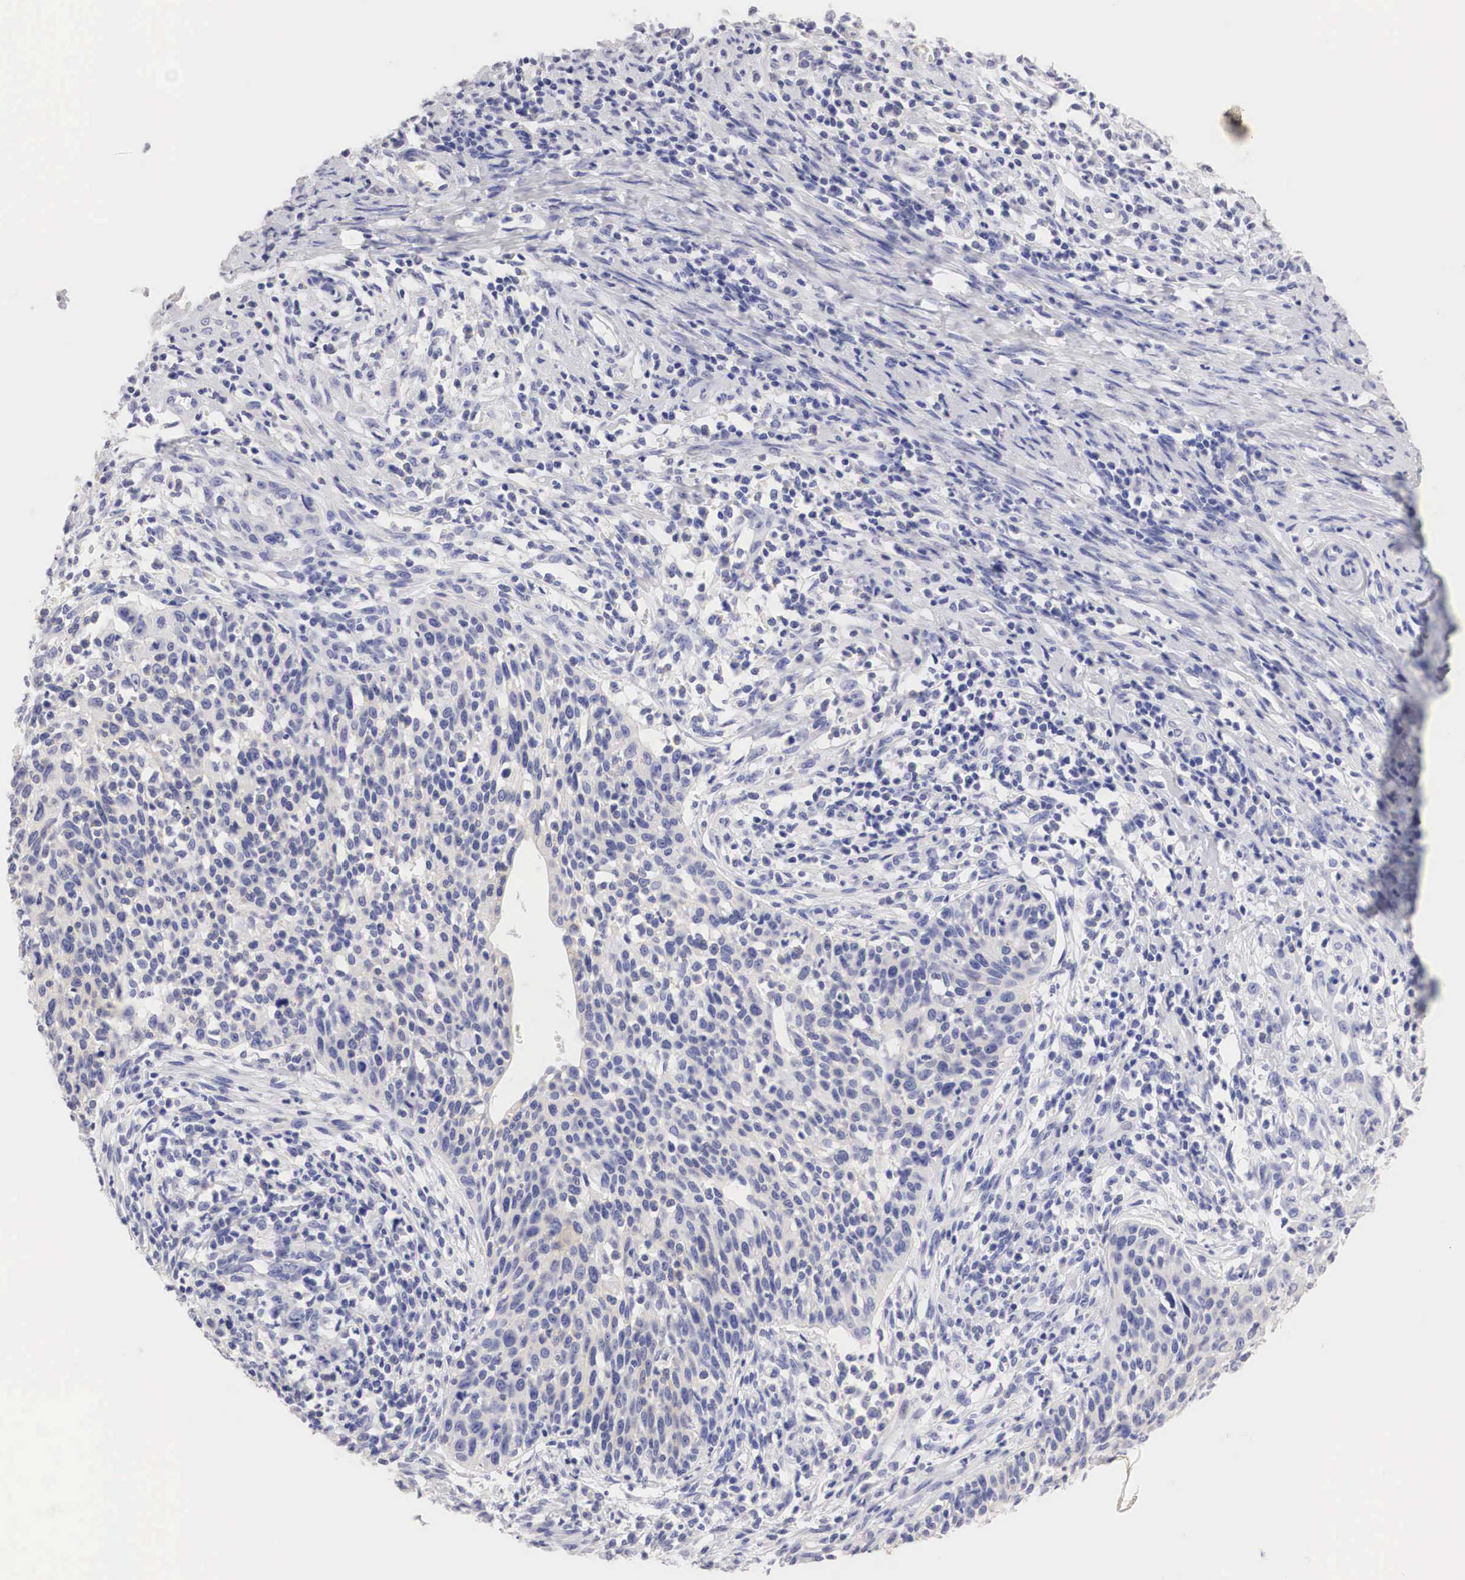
{"staining": {"intensity": "negative", "quantity": "none", "location": "none"}, "tissue": "cervical cancer", "cell_type": "Tumor cells", "image_type": "cancer", "snomed": [{"axis": "morphology", "description": "Squamous cell carcinoma, NOS"}, {"axis": "topography", "description": "Cervix"}], "caption": "The immunohistochemistry image has no significant staining in tumor cells of cervical cancer (squamous cell carcinoma) tissue.", "gene": "ERBB2", "patient": {"sex": "female", "age": 41}}